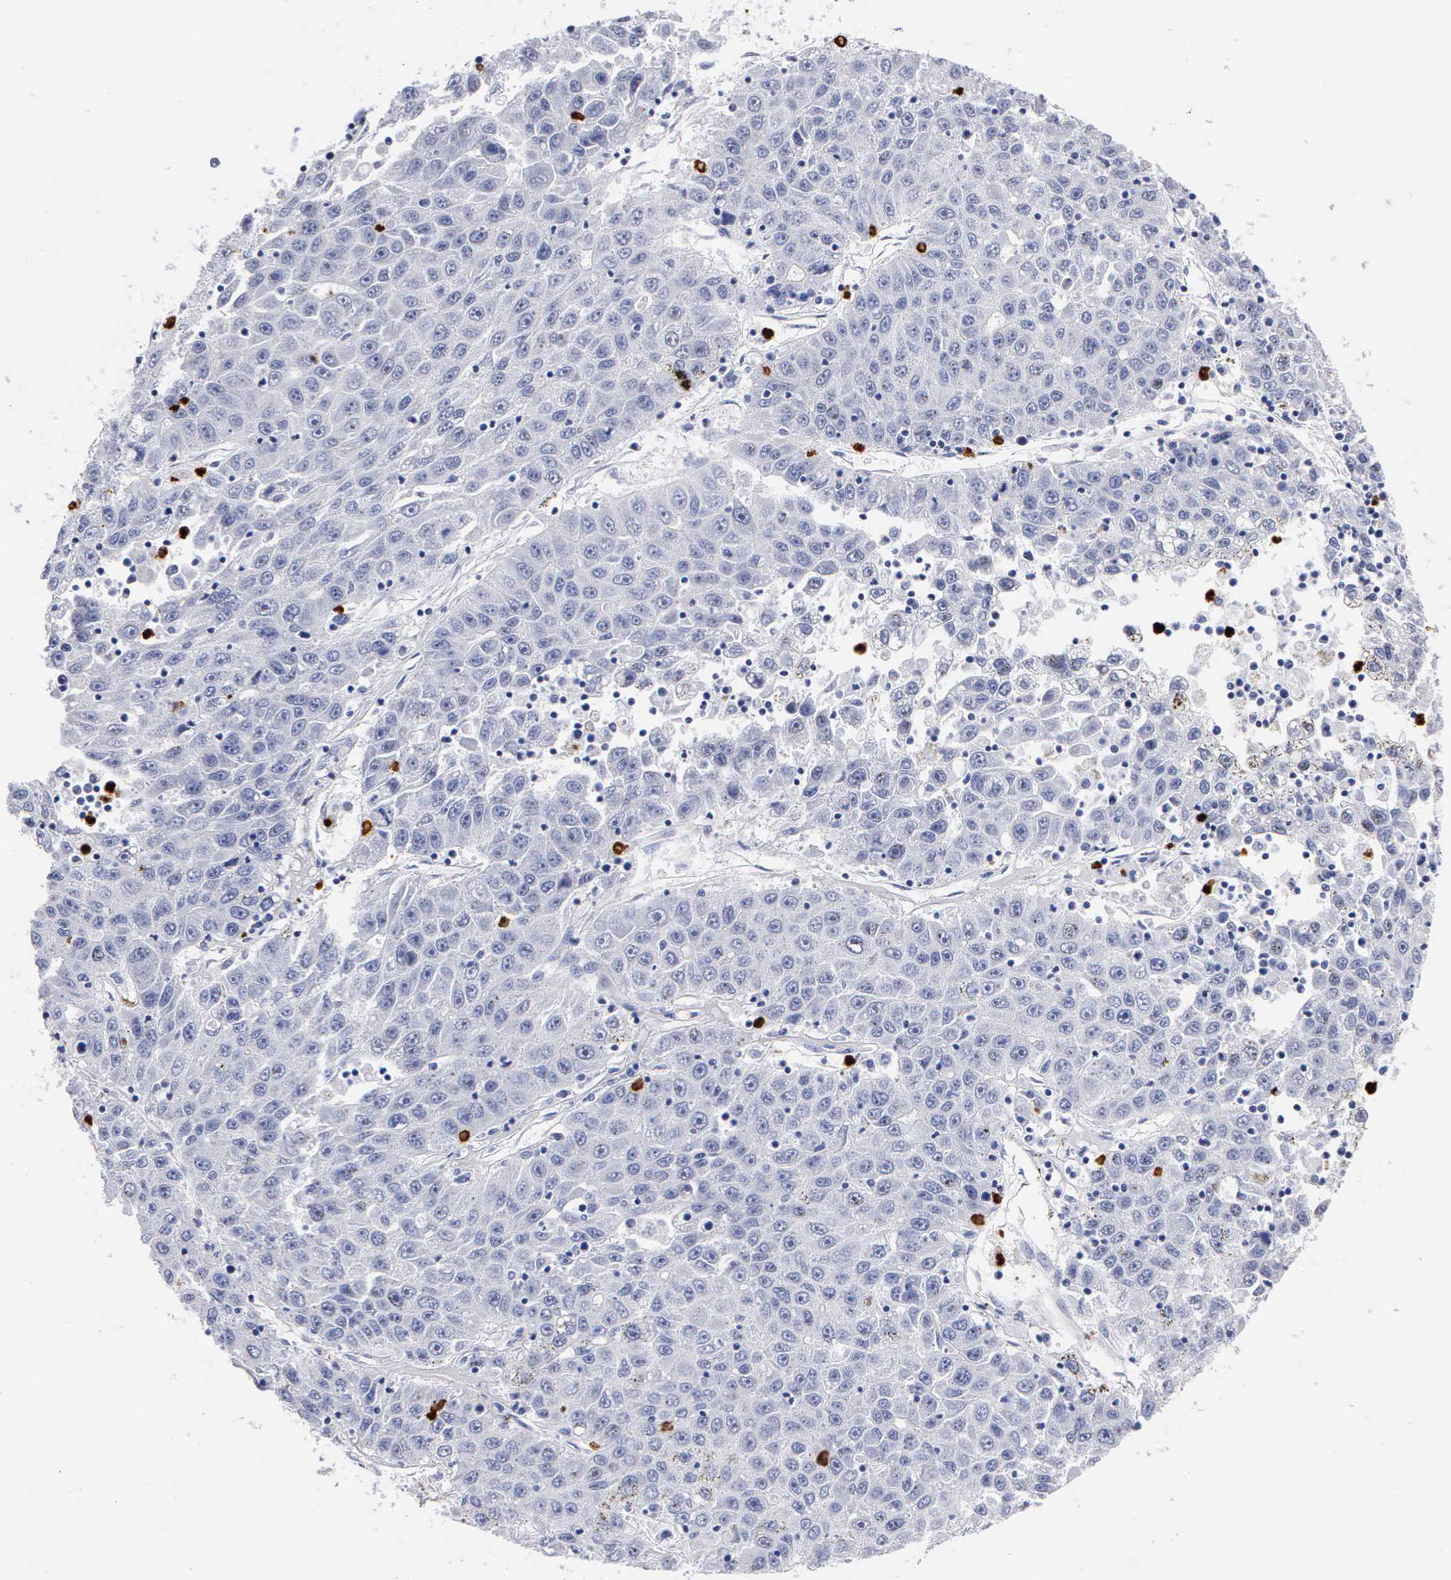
{"staining": {"intensity": "negative", "quantity": "none", "location": "none"}, "tissue": "liver cancer", "cell_type": "Tumor cells", "image_type": "cancer", "snomed": [{"axis": "morphology", "description": "Carcinoma, Hepatocellular, NOS"}, {"axis": "topography", "description": "Liver"}], "caption": "Immunohistochemical staining of human liver cancer (hepatocellular carcinoma) demonstrates no significant positivity in tumor cells.", "gene": "CTSG", "patient": {"sex": "male", "age": 49}}